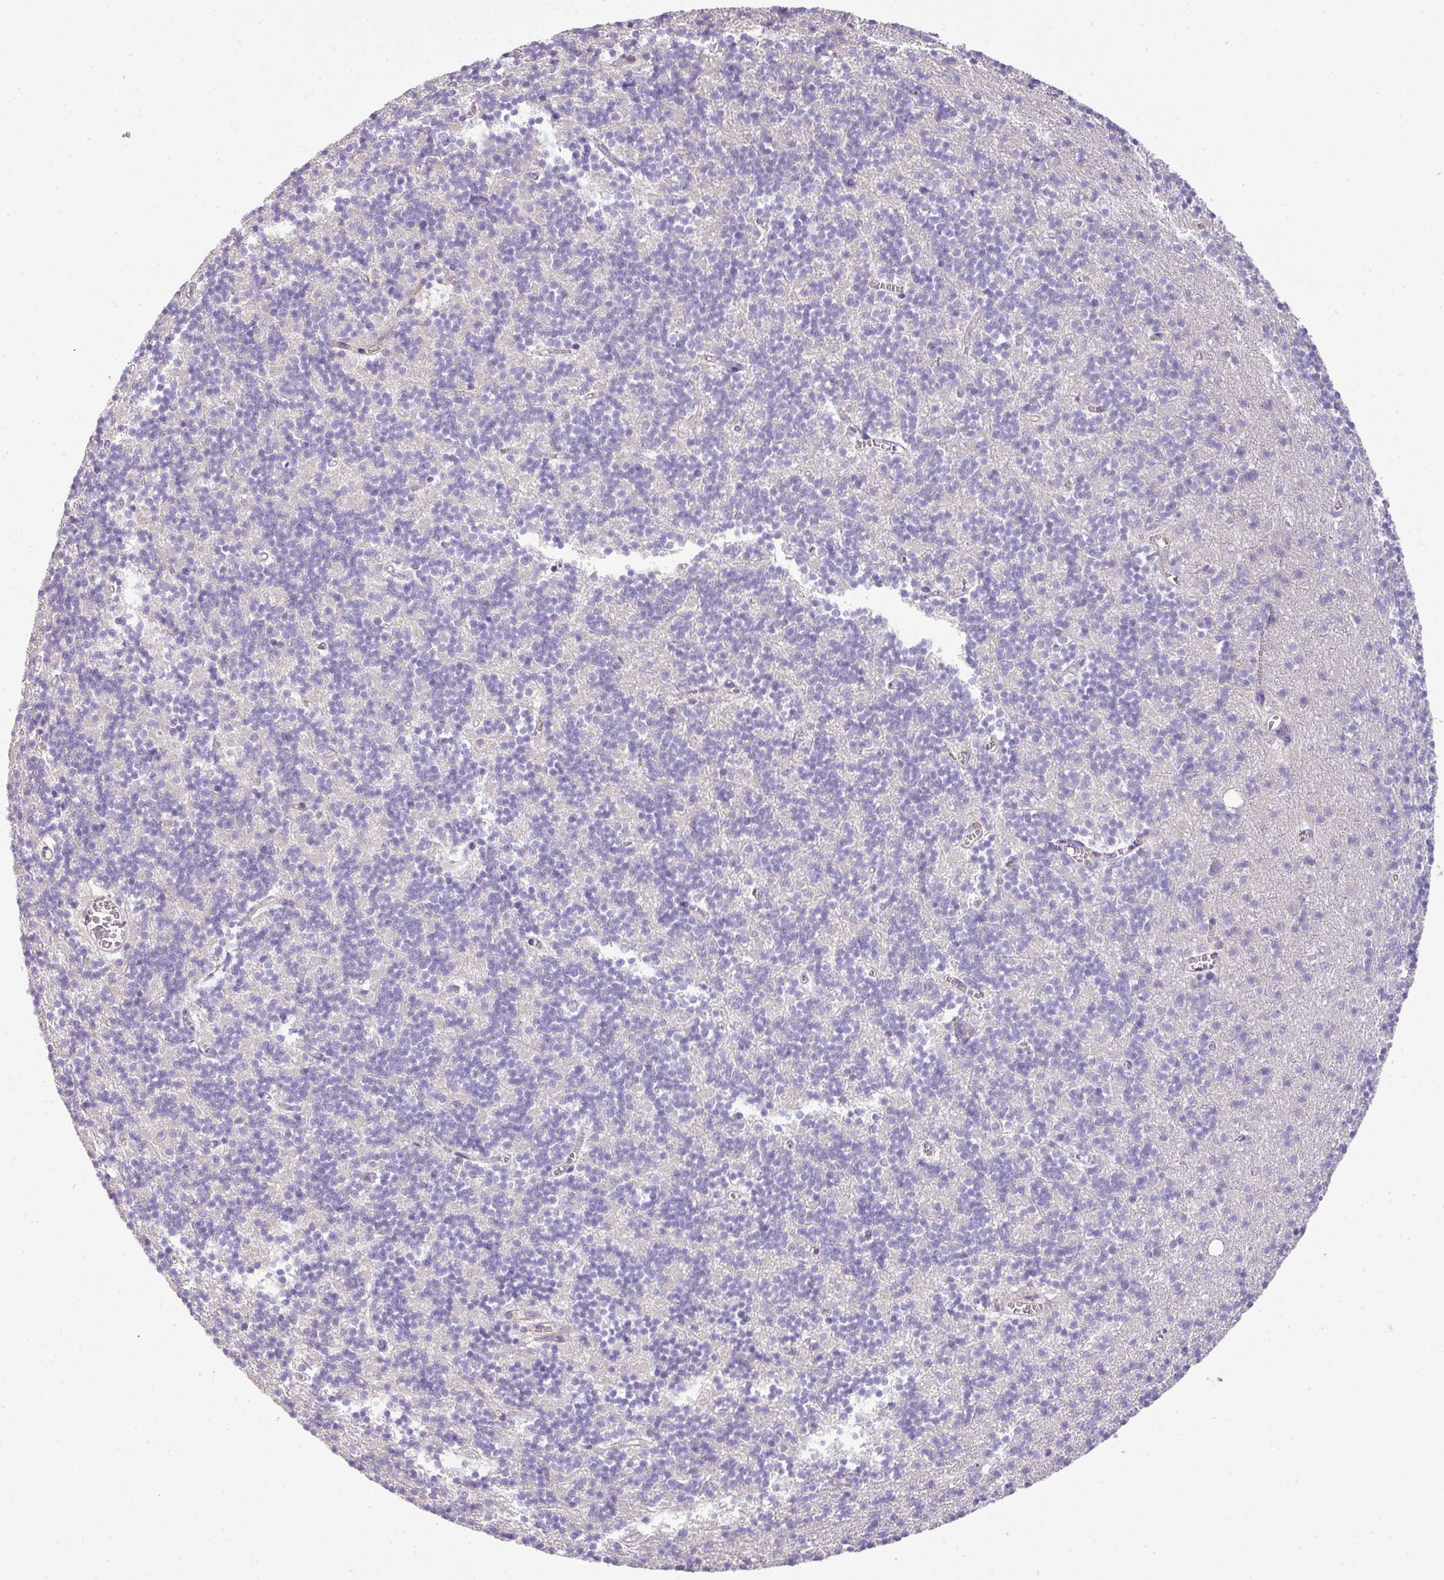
{"staining": {"intensity": "negative", "quantity": "none", "location": "none"}, "tissue": "cerebellum", "cell_type": "Cells in granular layer", "image_type": "normal", "snomed": [{"axis": "morphology", "description": "Normal tissue, NOS"}, {"axis": "topography", "description": "Cerebellum"}], "caption": "Cerebellum was stained to show a protein in brown. There is no significant staining in cells in granular layer.", "gene": "PIK3R5", "patient": {"sex": "male", "age": 54}}